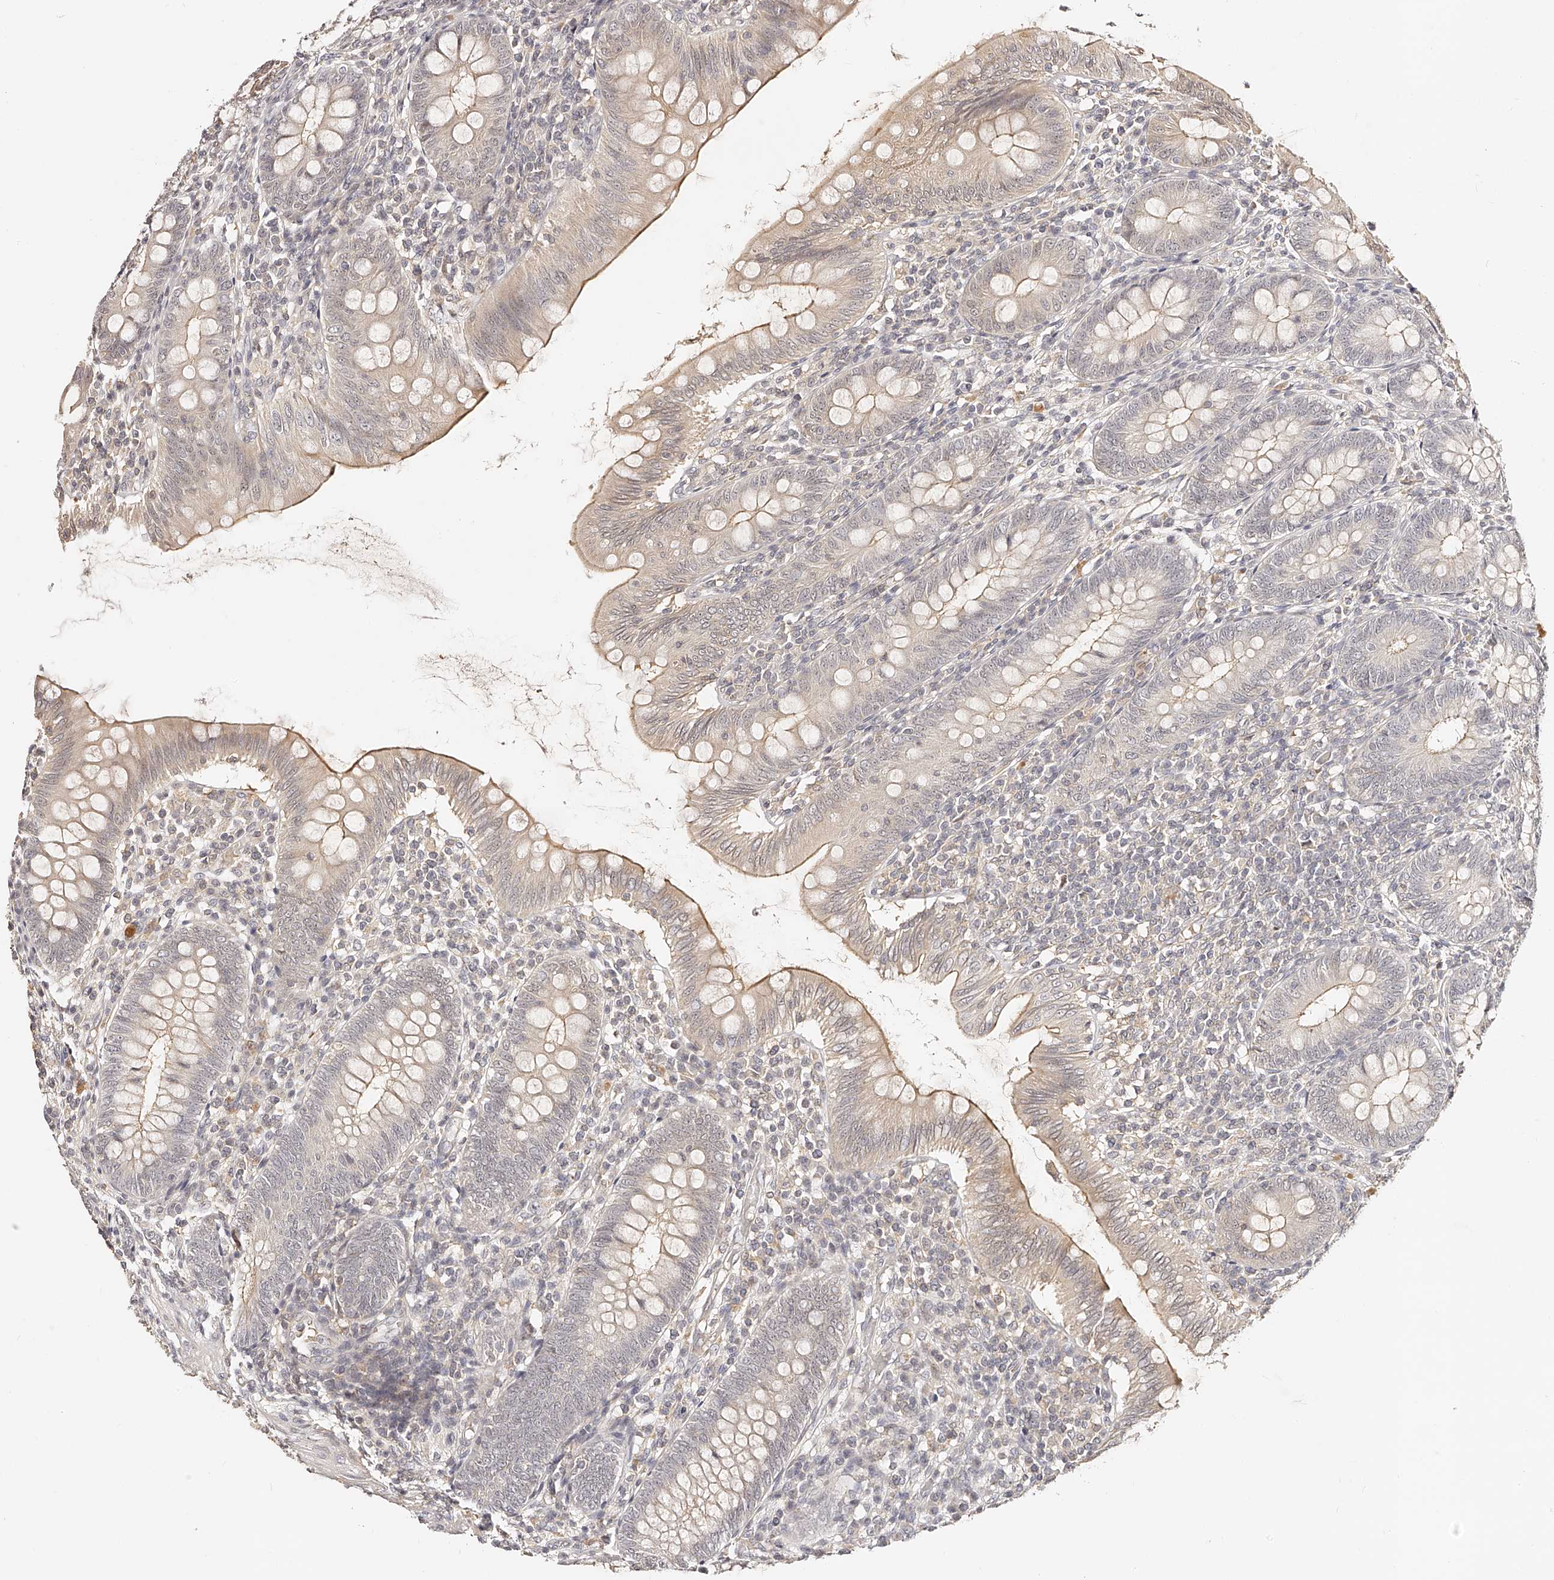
{"staining": {"intensity": "moderate", "quantity": "25%-75%", "location": "cytoplasmic/membranous"}, "tissue": "appendix", "cell_type": "Glandular cells", "image_type": "normal", "snomed": [{"axis": "morphology", "description": "Normal tissue, NOS"}, {"axis": "topography", "description": "Appendix"}], "caption": "Immunohistochemistry (IHC) histopathology image of unremarkable appendix: appendix stained using IHC reveals medium levels of moderate protein expression localized specifically in the cytoplasmic/membranous of glandular cells, appearing as a cytoplasmic/membranous brown color.", "gene": "ZNF789", "patient": {"sex": "male", "age": 14}}